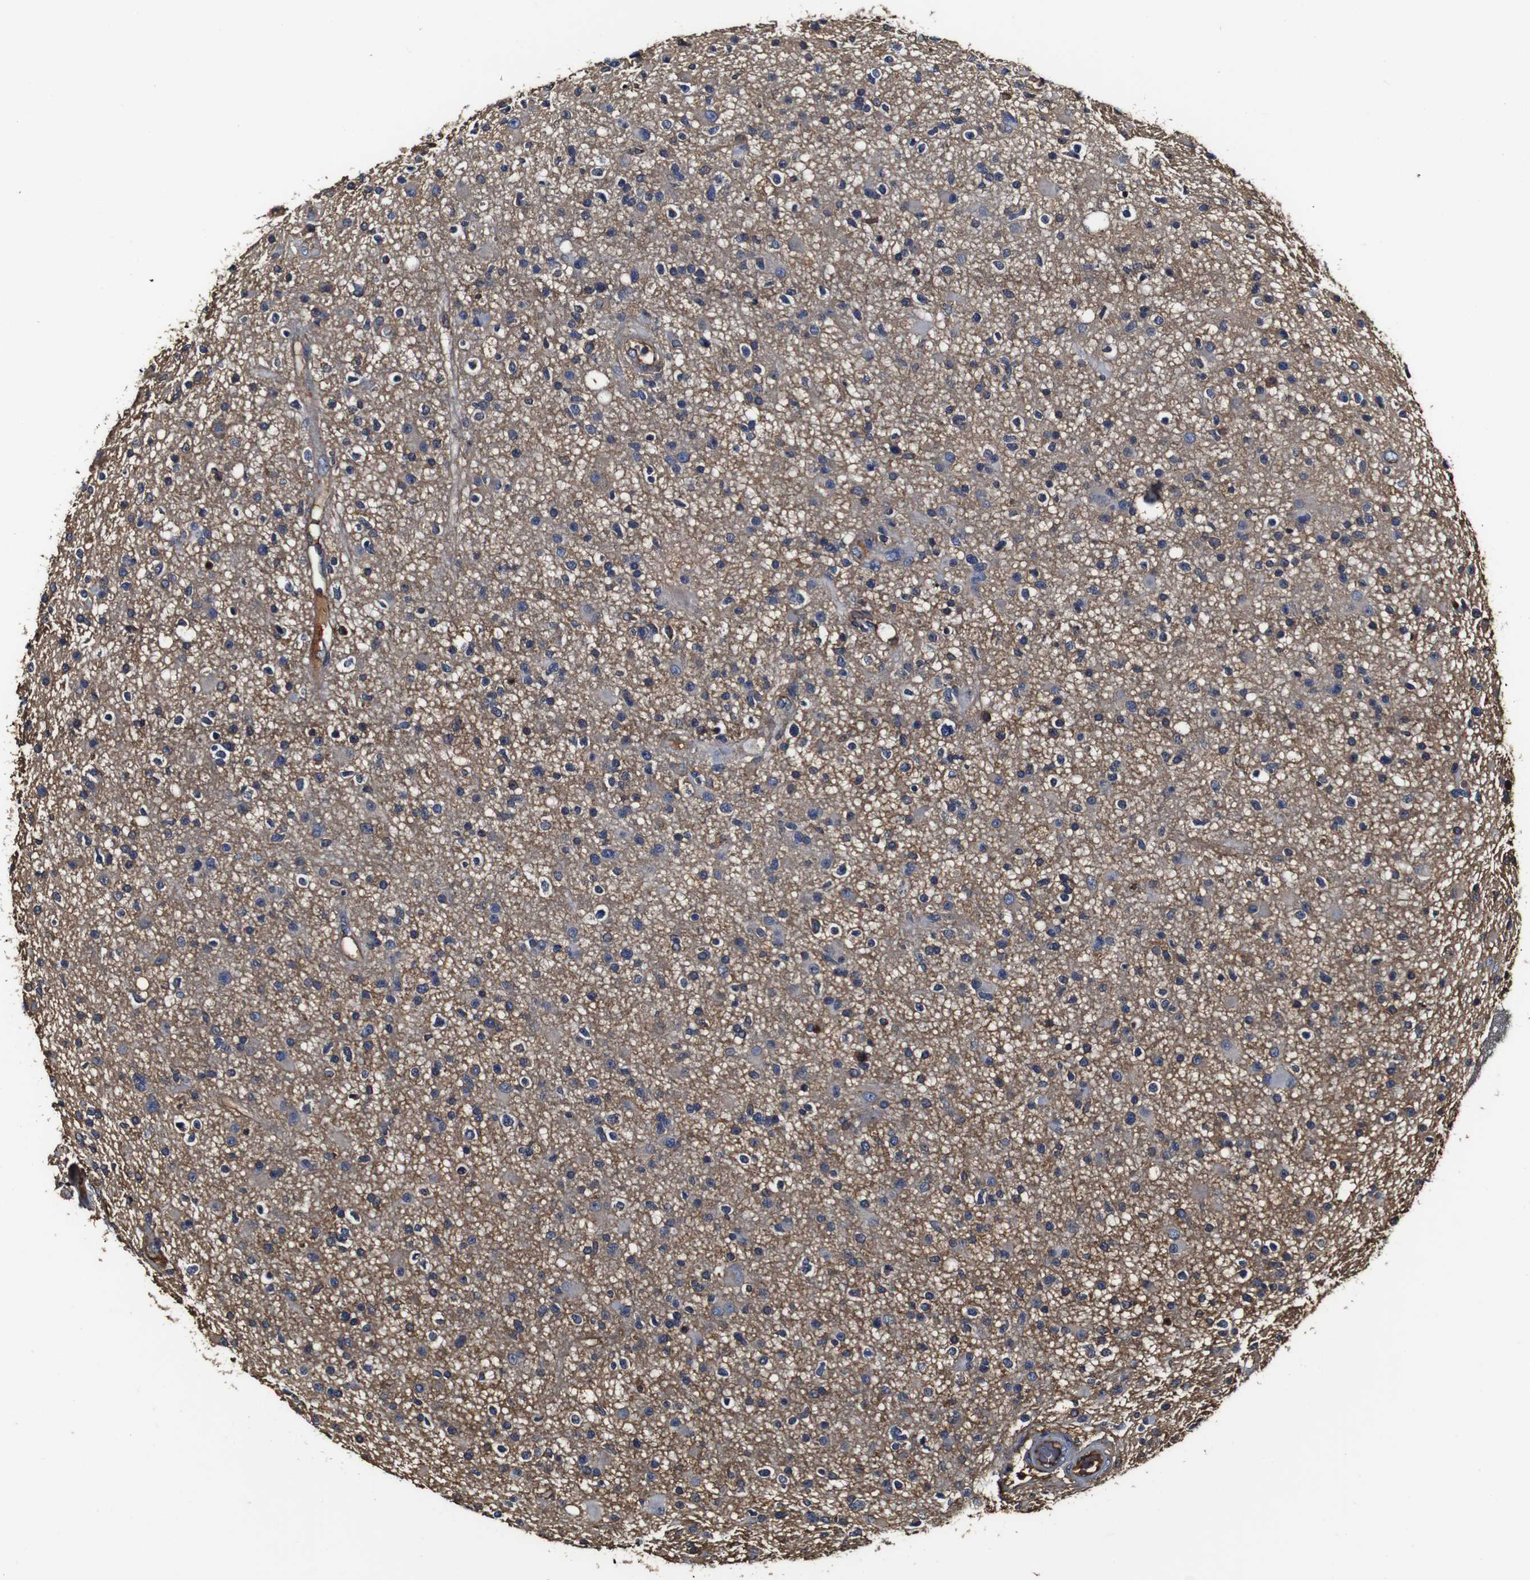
{"staining": {"intensity": "weak", "quantity": "<25%", "location": "cytoplasmic/membranous"}, "tissue": "glioma", "cell_type": "Tumor cells", "image_type": "cancer", "snomed": [{"axis": "morphology", "description": "Glioma, malignant, High grade"}, {"axis": "topography", "description": "Brain"}], "caption": "Micrograph shows no protein expression in tumor cells of glioma tissue.", "gene": "MSN", "patient": {"sex": "male", "age": 33}}